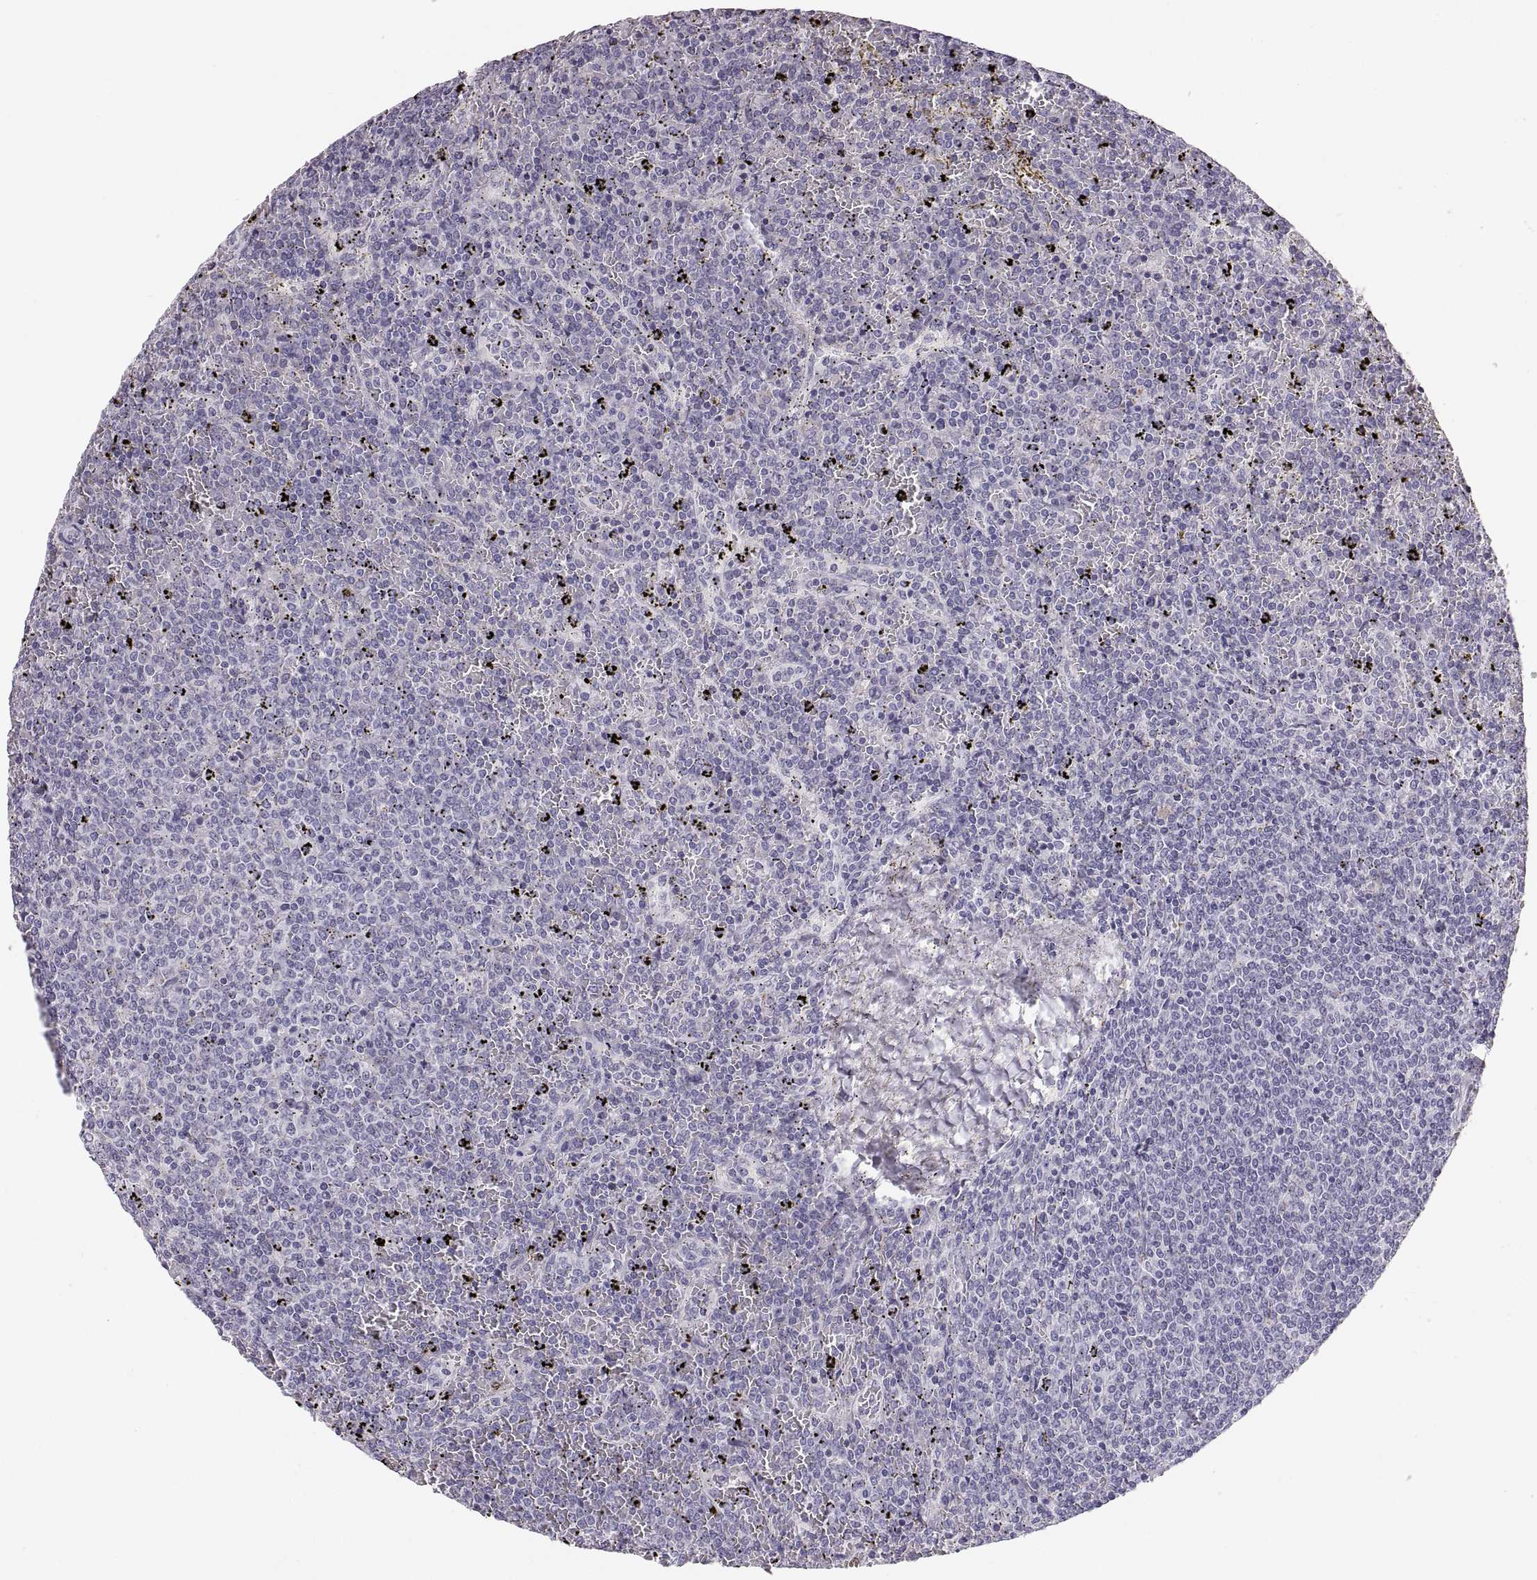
{"staining": {"intensity": "negative", "quantity": "none", "location": "none"}, "tissue": "lymphoma", "cell_type": "Tumor cells", "image_type": "cancer", "snomed": [{"axis": "morphology", "description": "Malignant lymphoma, non-Hodgkin's type, Low grade"}, {"axis": "topography", "description": "Spleen"}], "caption": "High power microscopy photomicrograph of an immunohistochemistry micrograph of lymphoma, revealing no significant staining in tumor cells.", "gene": "COL9A3", "patient": {"sex": "female", "age": 77}}